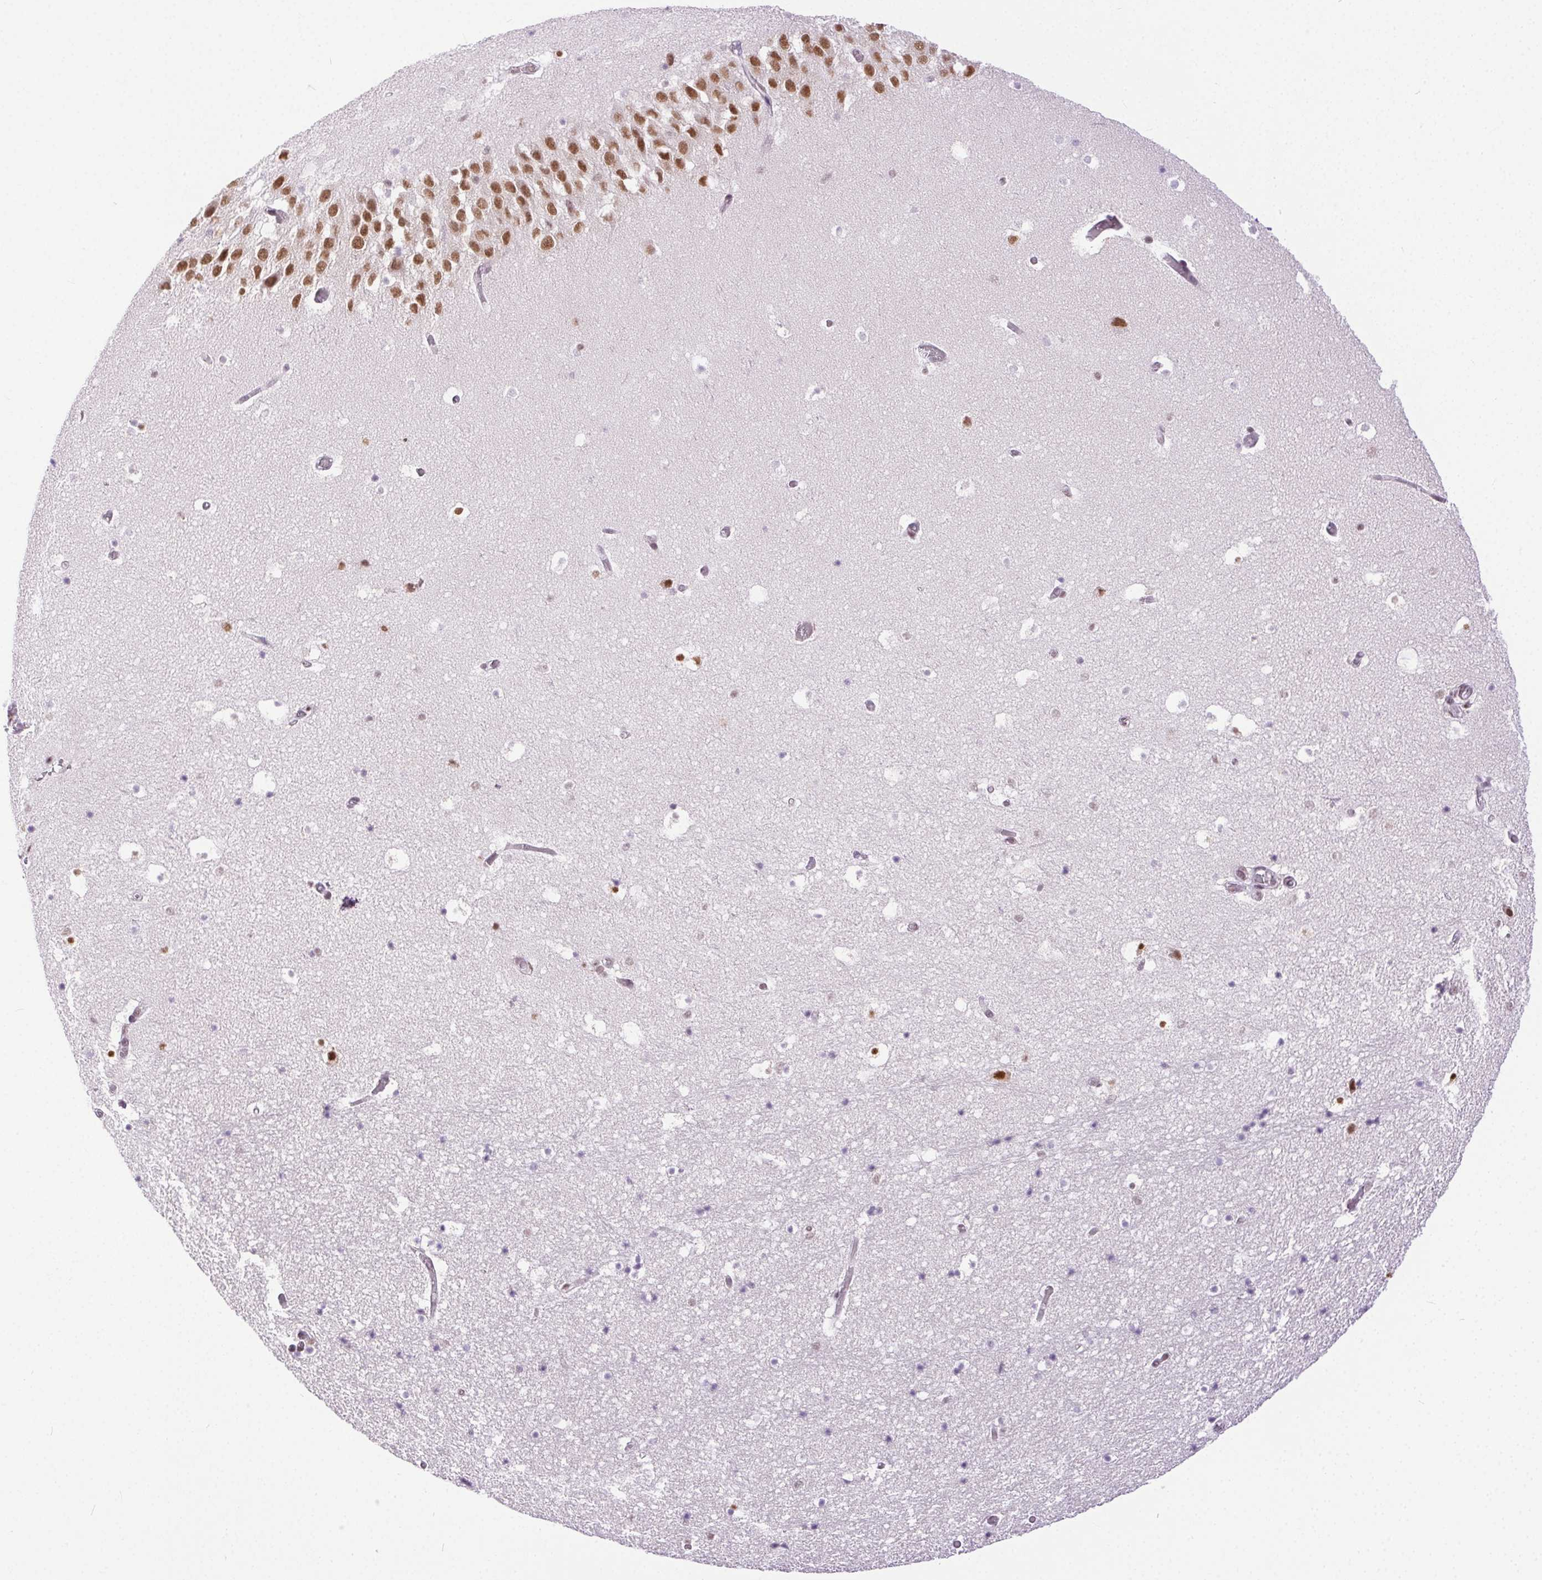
{"staining": {"intensity": "moderate", "quantity": "25%-75%", "location": "nuclear"}, "tissue": "hippocampus", "cell_type": "Glial cells", "image_type": "normal", "snomed": [{"axis": "morphology", "description": "Normal tissue, NOS"}, {"axis": "topography", "description": "Hippocampus"}], "caption": "Glial cells display medium levels of moderate nuclear expression in approximately 25%-75% of cells in normal hippocampus.", "gene": "TRA2B", "patient": {"sex": "male", "age": 26}}